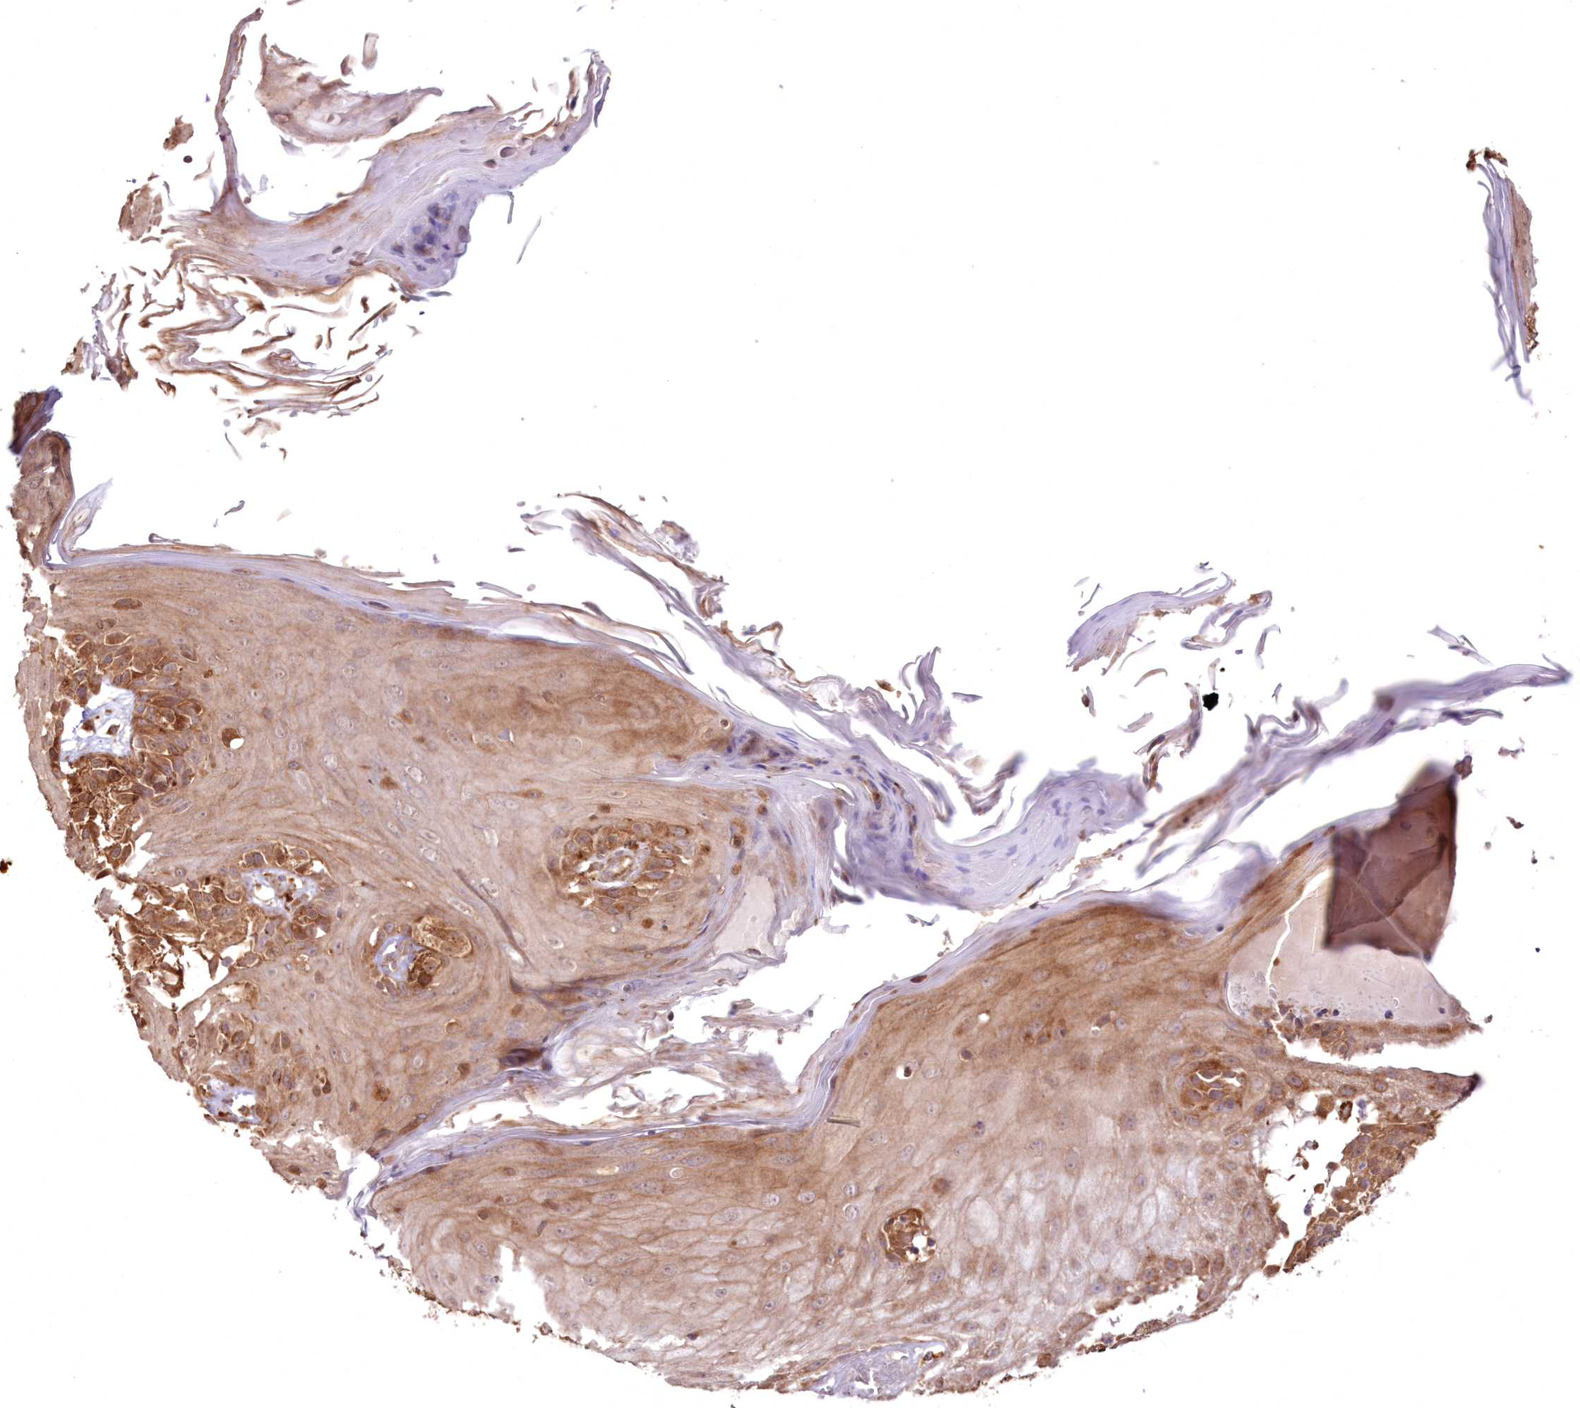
{"staining": {"intensity": "moderate", "quantity": ">75%", "location": "cytoplasmic/membranous"}, "tissue": "melanoma", "cell_type": "Tumor cells", "image_type": "cancer", "snomed": [{"axis": "morphology", "description": "Malignant melanoma, NOS"}, {"axis": "topography", "description": "Skin"}], "caption": "Moderate cytoplasmic/membranous protein positivity is appreciated in about >75% of tumor cells in melanoma.", "gene": "DDO", "patient": {"sex": "male", "age": 83}}